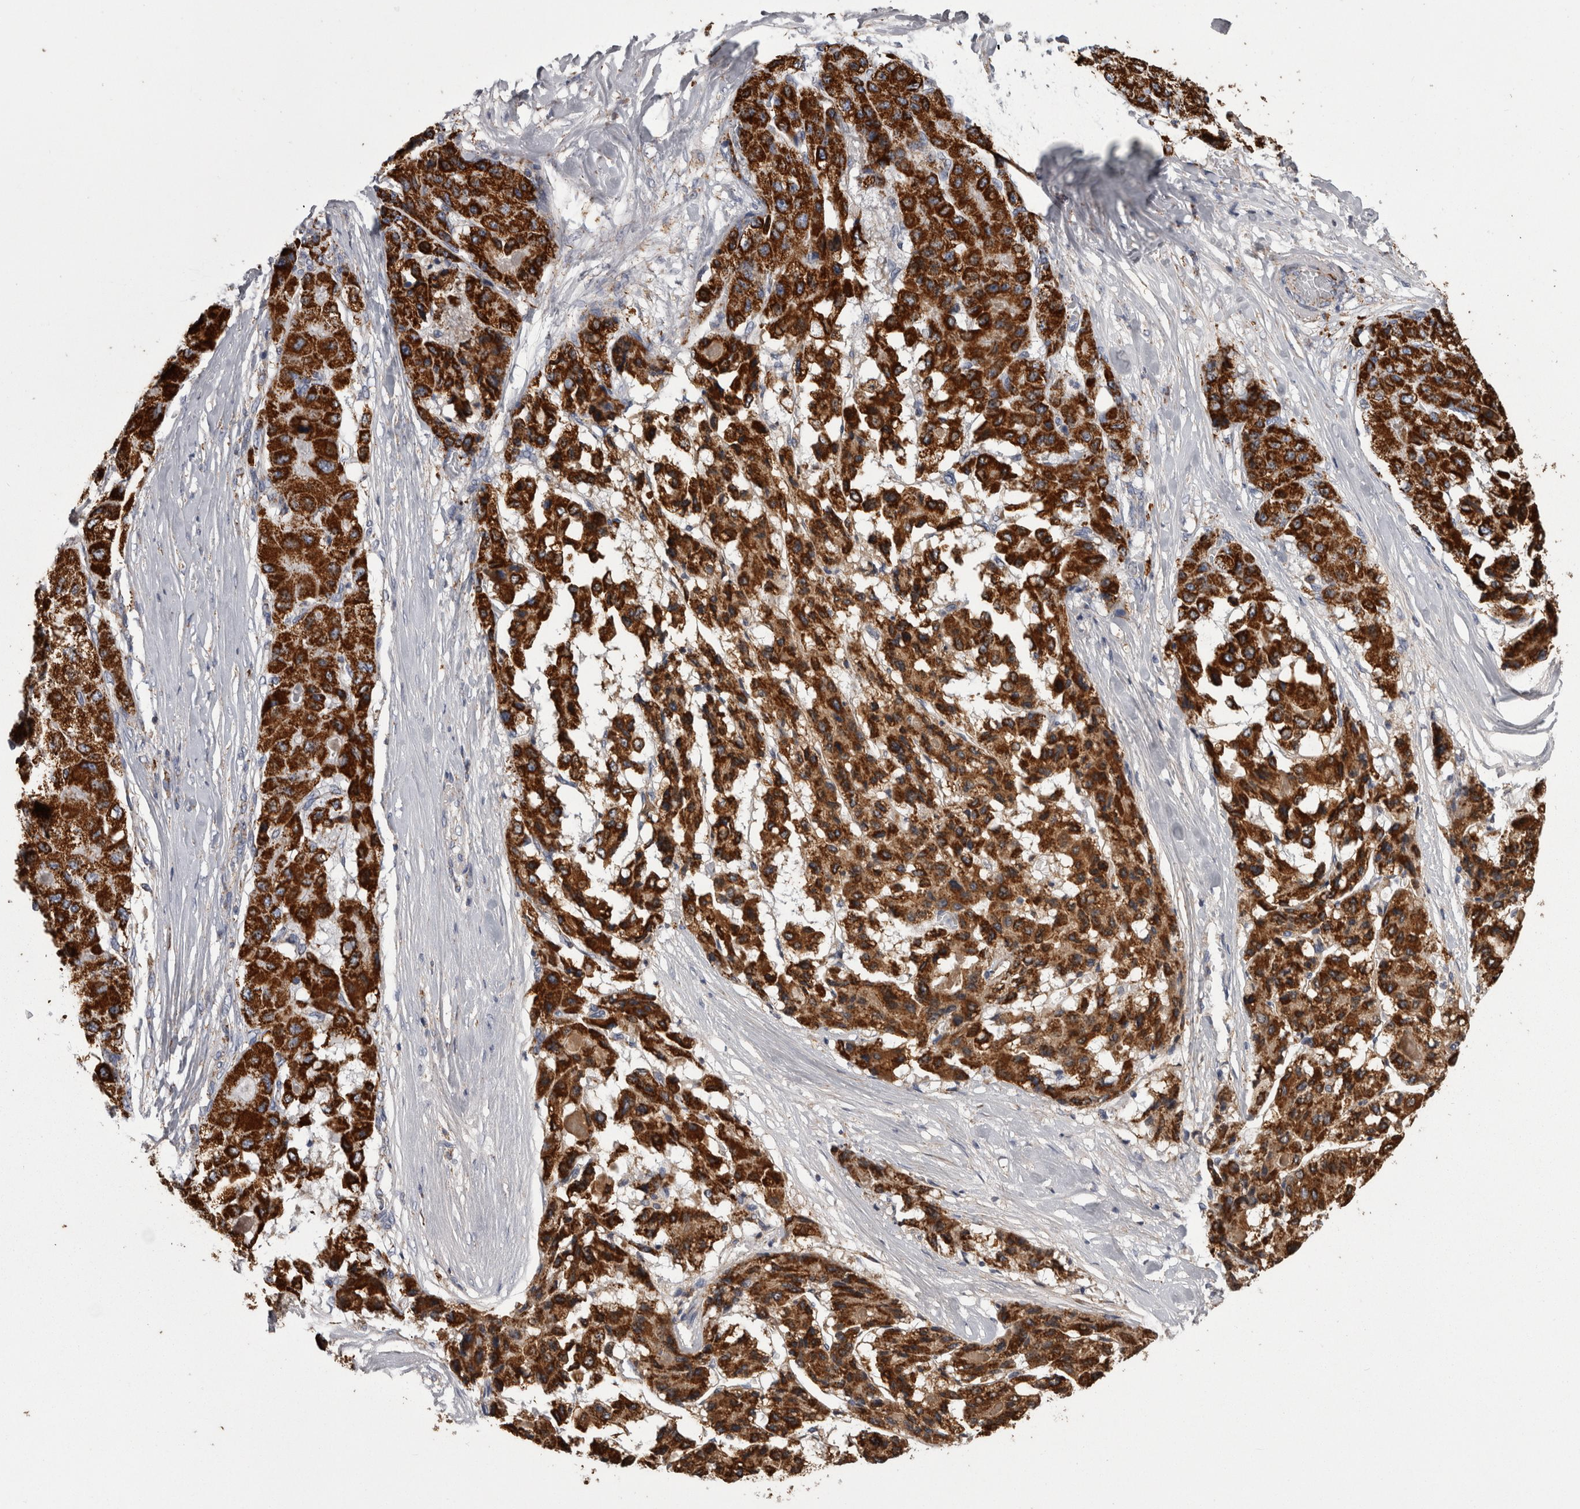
{"staining": {"intensity": "strong", "quantity": ">75%", "location": "cytoplasmic/membranous"}, "tissue": "liver cancer", "cell_type": "Tumor cells", "image_type": "cancer", "snomed": [{"axis": "morphology", "description": "Carcinoma, Hepatocellular, NOS"}, {"axis": "topography", "description": "Liver"}], "caption": "An IHC micrograph of neoplastic tissue is shown. Protein staining in brown highlights strong cytoplasmic/membranous positivity in hepatocellular carcinoma (liver) within tumor cells.", "gene": "MDH2", "patient": {"sex": "male", "age": 80}}